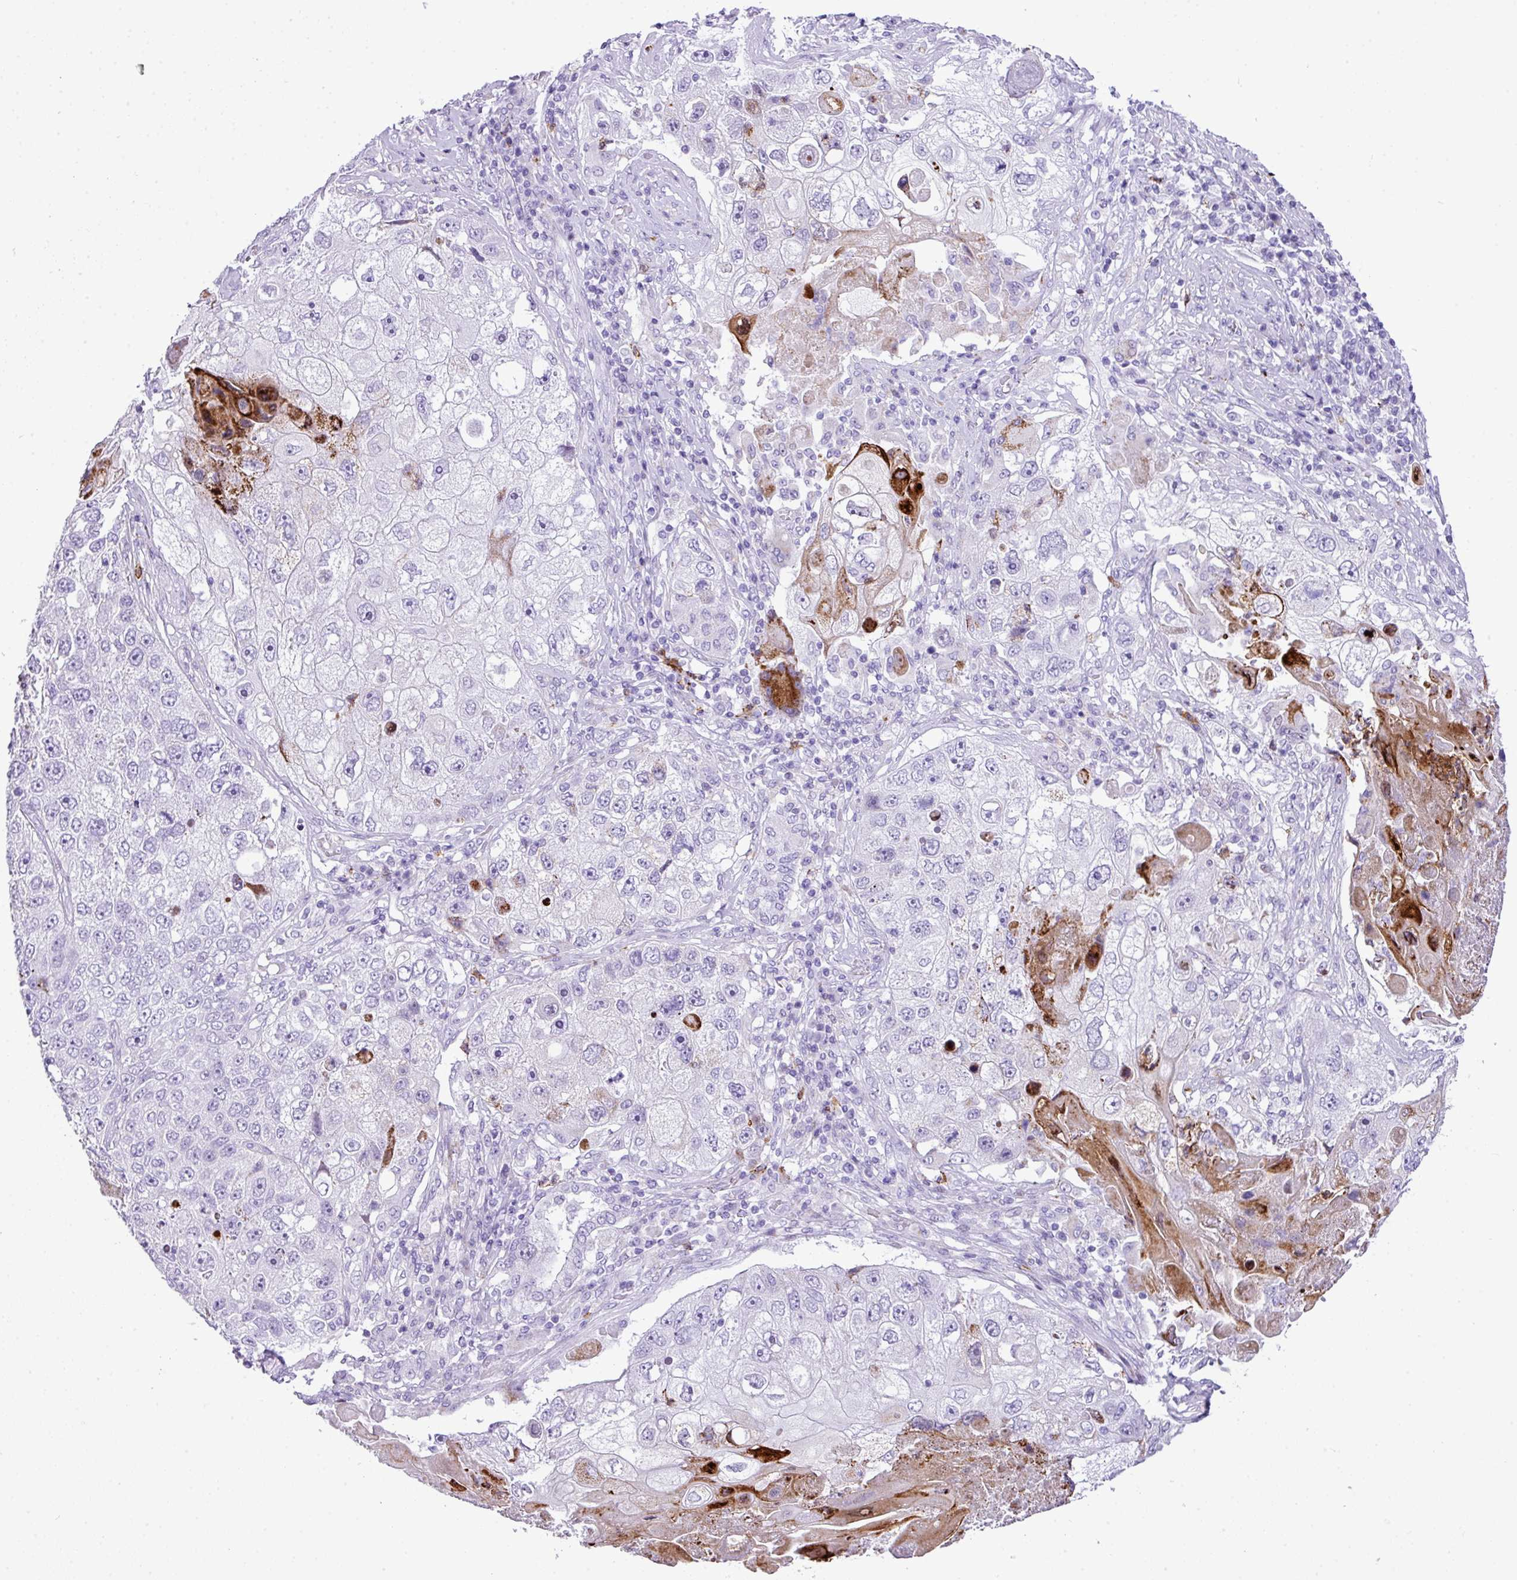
{"staining": {"intensity": "moderate", "quantity": "<25%", "location": "cytoplasmic/membranous"}, "tissue": "lung cancer", "cell_type": "Tumor cells", "image_type": "cancer", "snomed": [{"axis": "morphology", "description": "Squamous cell carcinoma, NOS"}, {"axis": "topography", "description": "Lung"}], "caption": "Moderate cytoplasmic/membranous positivity is seen in about <25% of tumor cells in lung cancer (squamous cell carcinoma). Nuclei are stained in blue.", "gene": "RCAN2", "patient": {"sex": "male", "age": 61}}